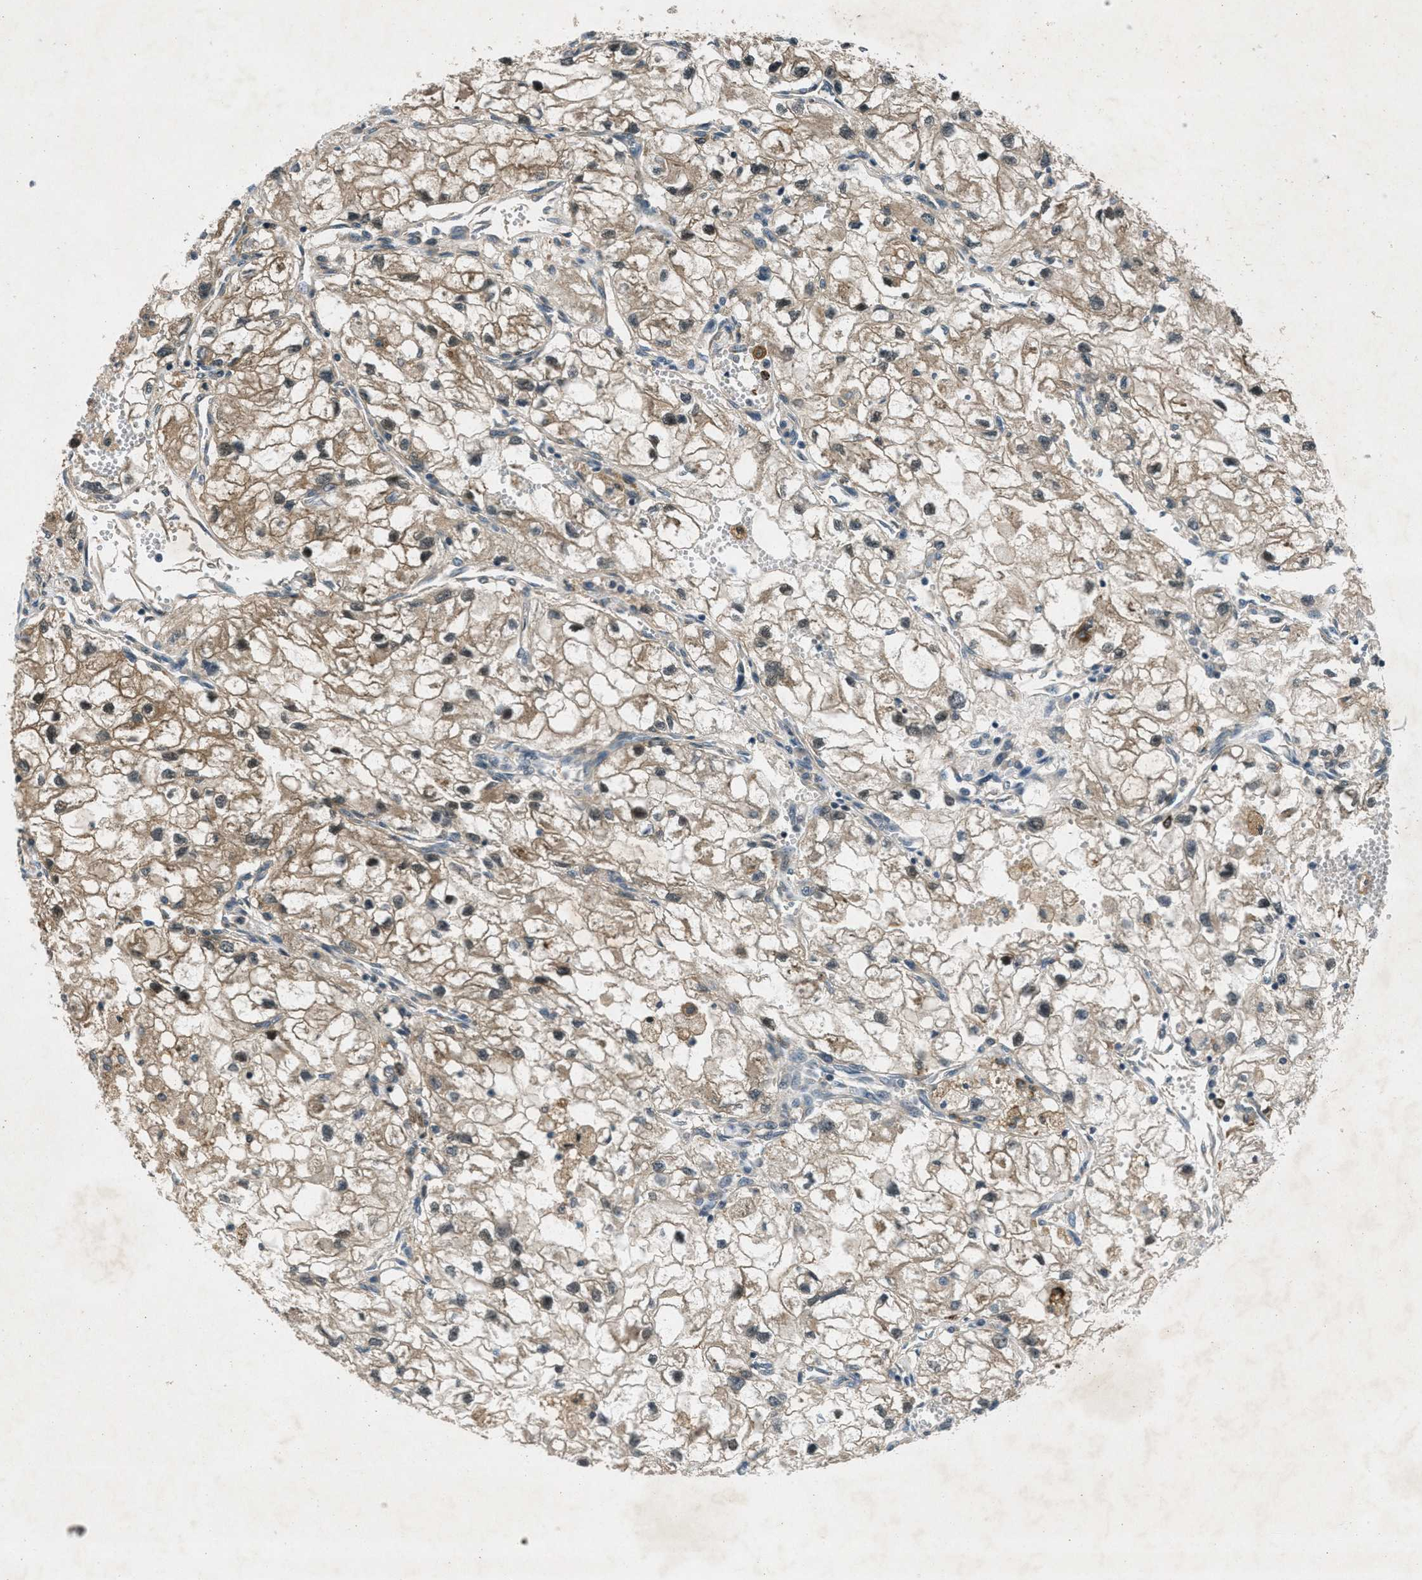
{"staining": {"intensity": "moderate", "quantity": ">75%", "location": "cytoplasmic/membranous,nuclear"}, "tissue": "renal cancer", "cell_type": "Tumor cells", "image_type": "cancer", "snomed": [{"axis": "morphology", "description": "Adenocarcinoma, NOS"}, {"axis": "topography", "description": "Kidney"}], "caption": "DAB (3,3'-diaminobenzidine) immunohistochemical staining of renal cancer (adenocarcinoma) shows moderate cytoplasmic/membranous and nuclear protein staining in about >75% of tumor cells. The protein is shown in brown color, while the nuclei are stained blue.", "gene": "EPSTI1", "patient": {"sex": "female", "age": 70}}